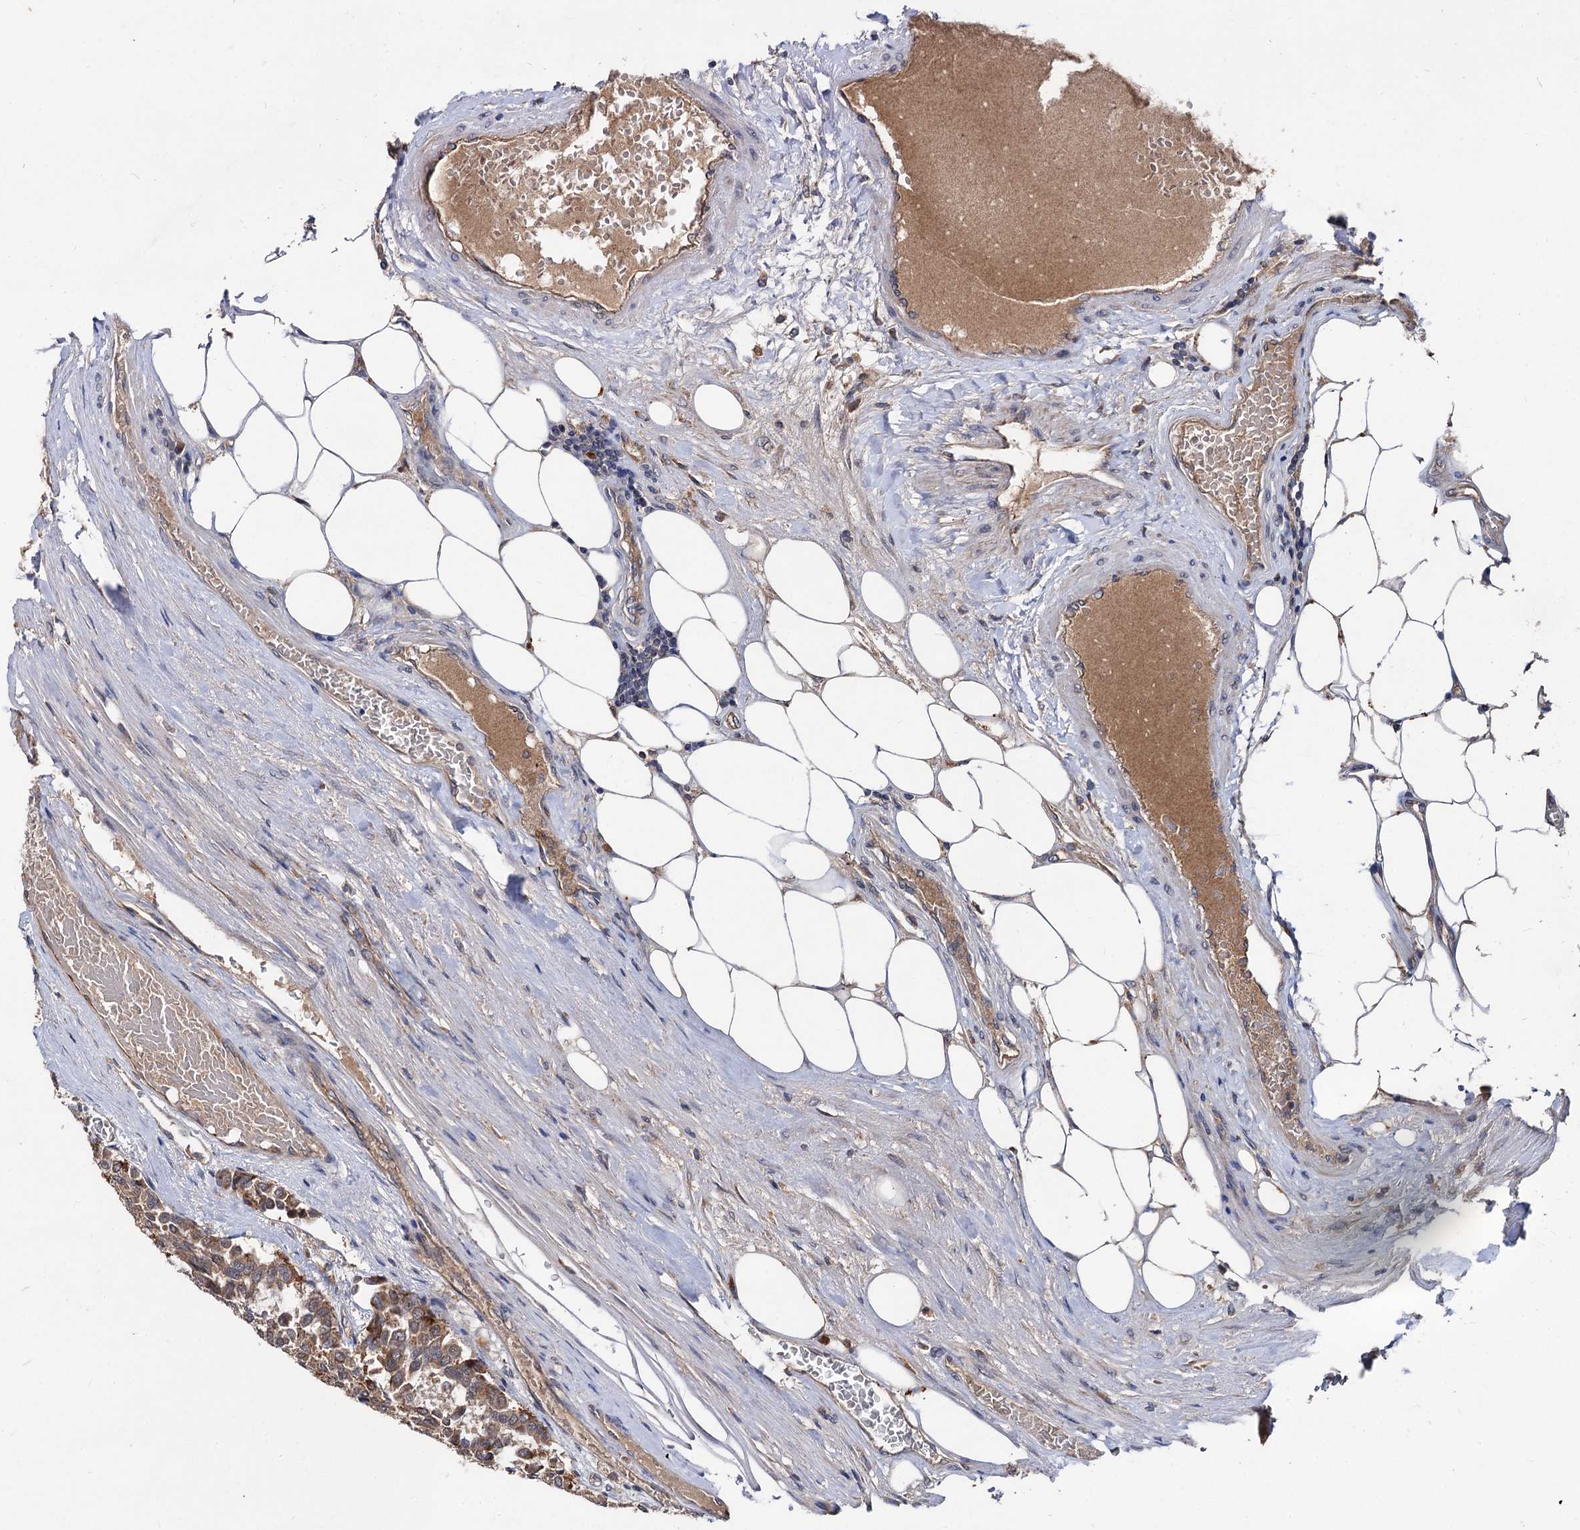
{"staining": {"intensity": "moderate", "quantity": ">75%", "location": "cytoplasmic/membranous"}, "tissue": "carcinoid", "cell_type": "Tumor cells", "image_type": "cancer", "snomed": [{"axis": "morphology", "description": "Carcinoid, malignant, NOS"}, {"axis": "topography", "description": "Pancreas"}], "caption": "Immunohistochemistry (IHC) photomicrograph of human carcinoid stained for a protein (brown), which displays medium levels of moderate cytoplasmic/membranous staining in about >75% of tumor cells.", "gene": "TEX9", "patient": {"sex": "female", "age": 54}}